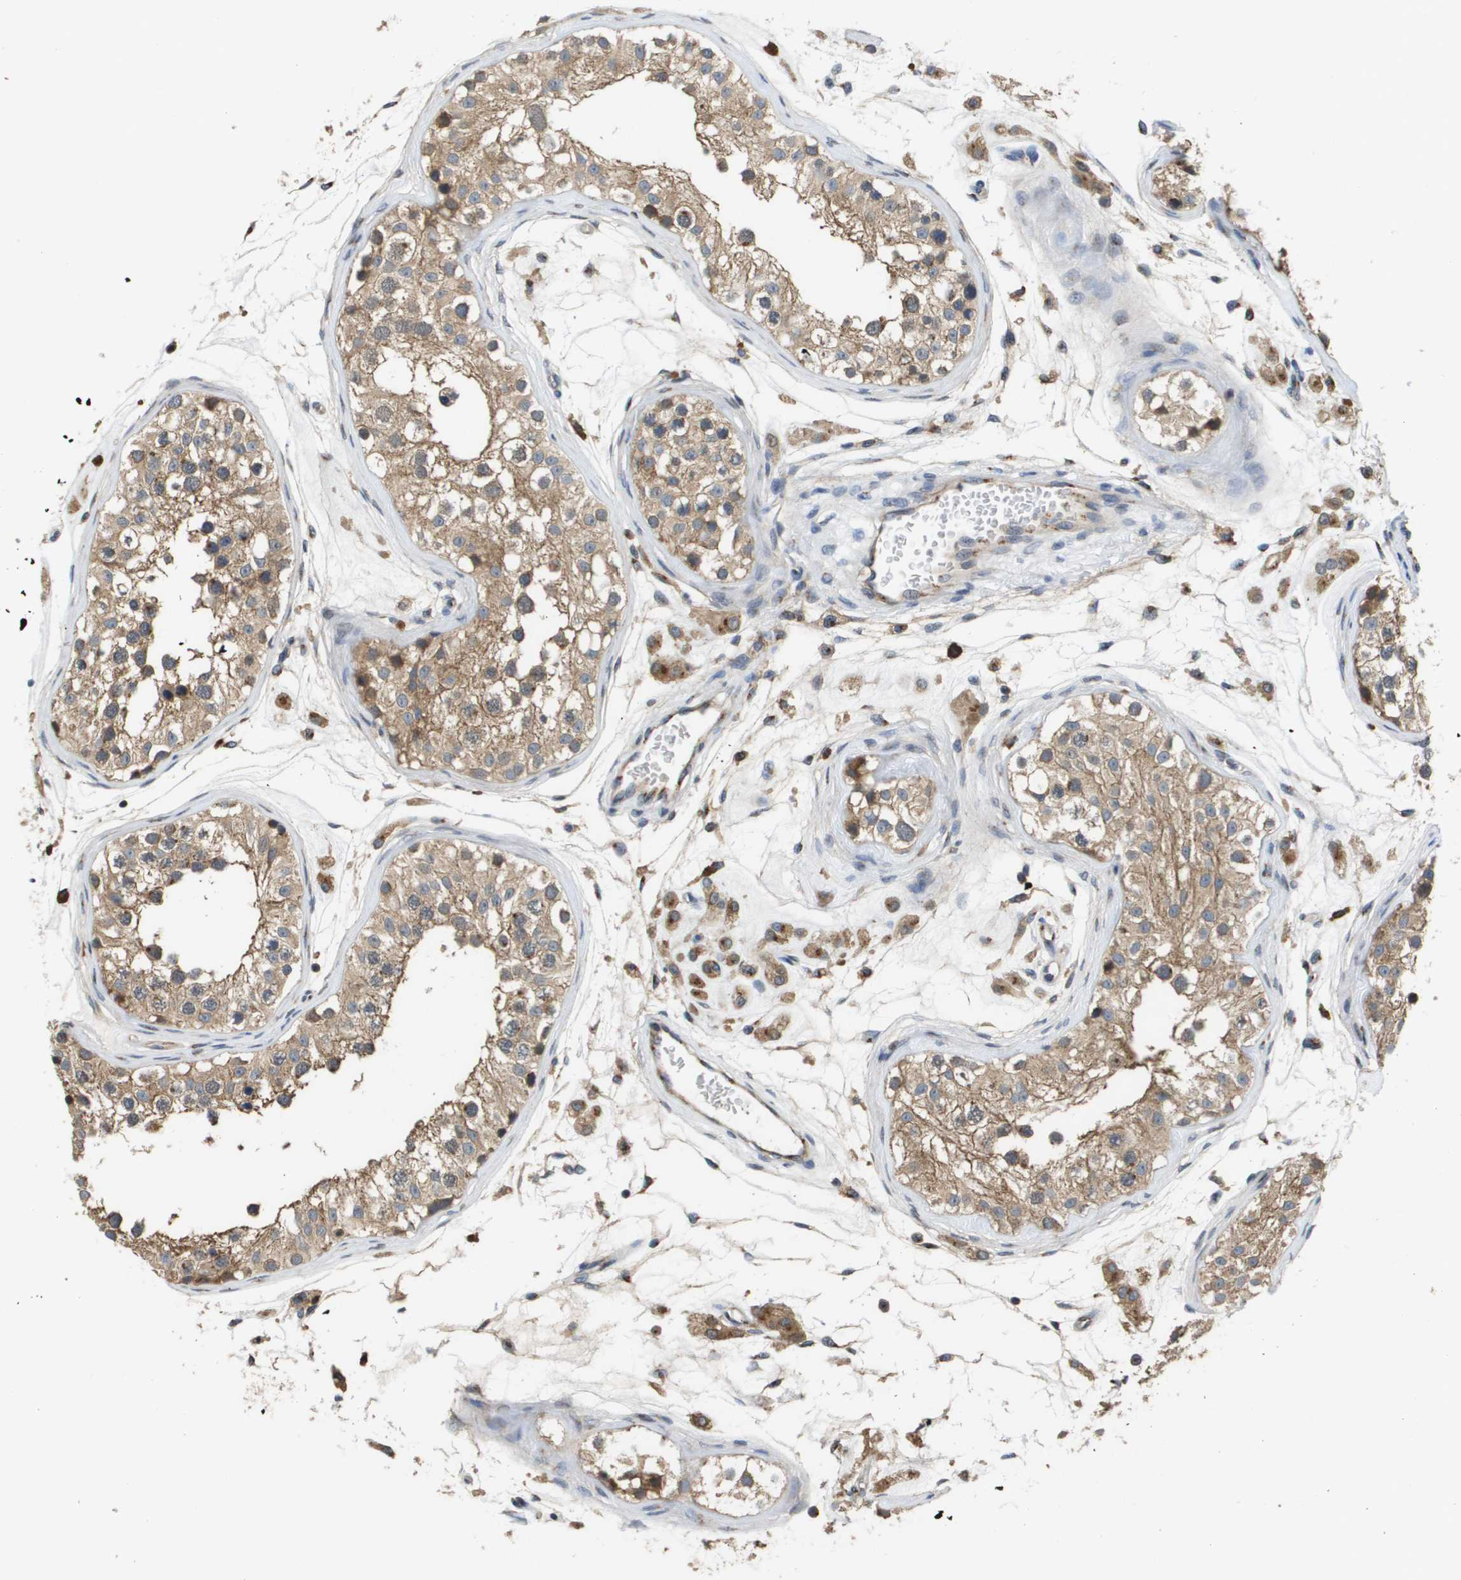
{"staining": {"intensity": "moderate", "quantity": ">75%", "location": "cytoplasmic/membranous"}, "tissue": "testis", "cell_type": "Cells in seminiferous ducts", "image_type": "normal", "snomed": [{"axis": "morphology", "description": "Normal tissue, NOS"}, {"axis": "morphology", "description": "Adenocarcinoma, metastatic, NOS"}, {"axis": "topography", "description": "Testis"}], "caption": "Immunohistochemical staining of unremarkable human testis reveals moderate cytoplasmic/membranous protein positivity in about >75% of cells in seminiferous ducts.", "gene": "PCK1", "patient": {"sex": "male", "age": 26}}